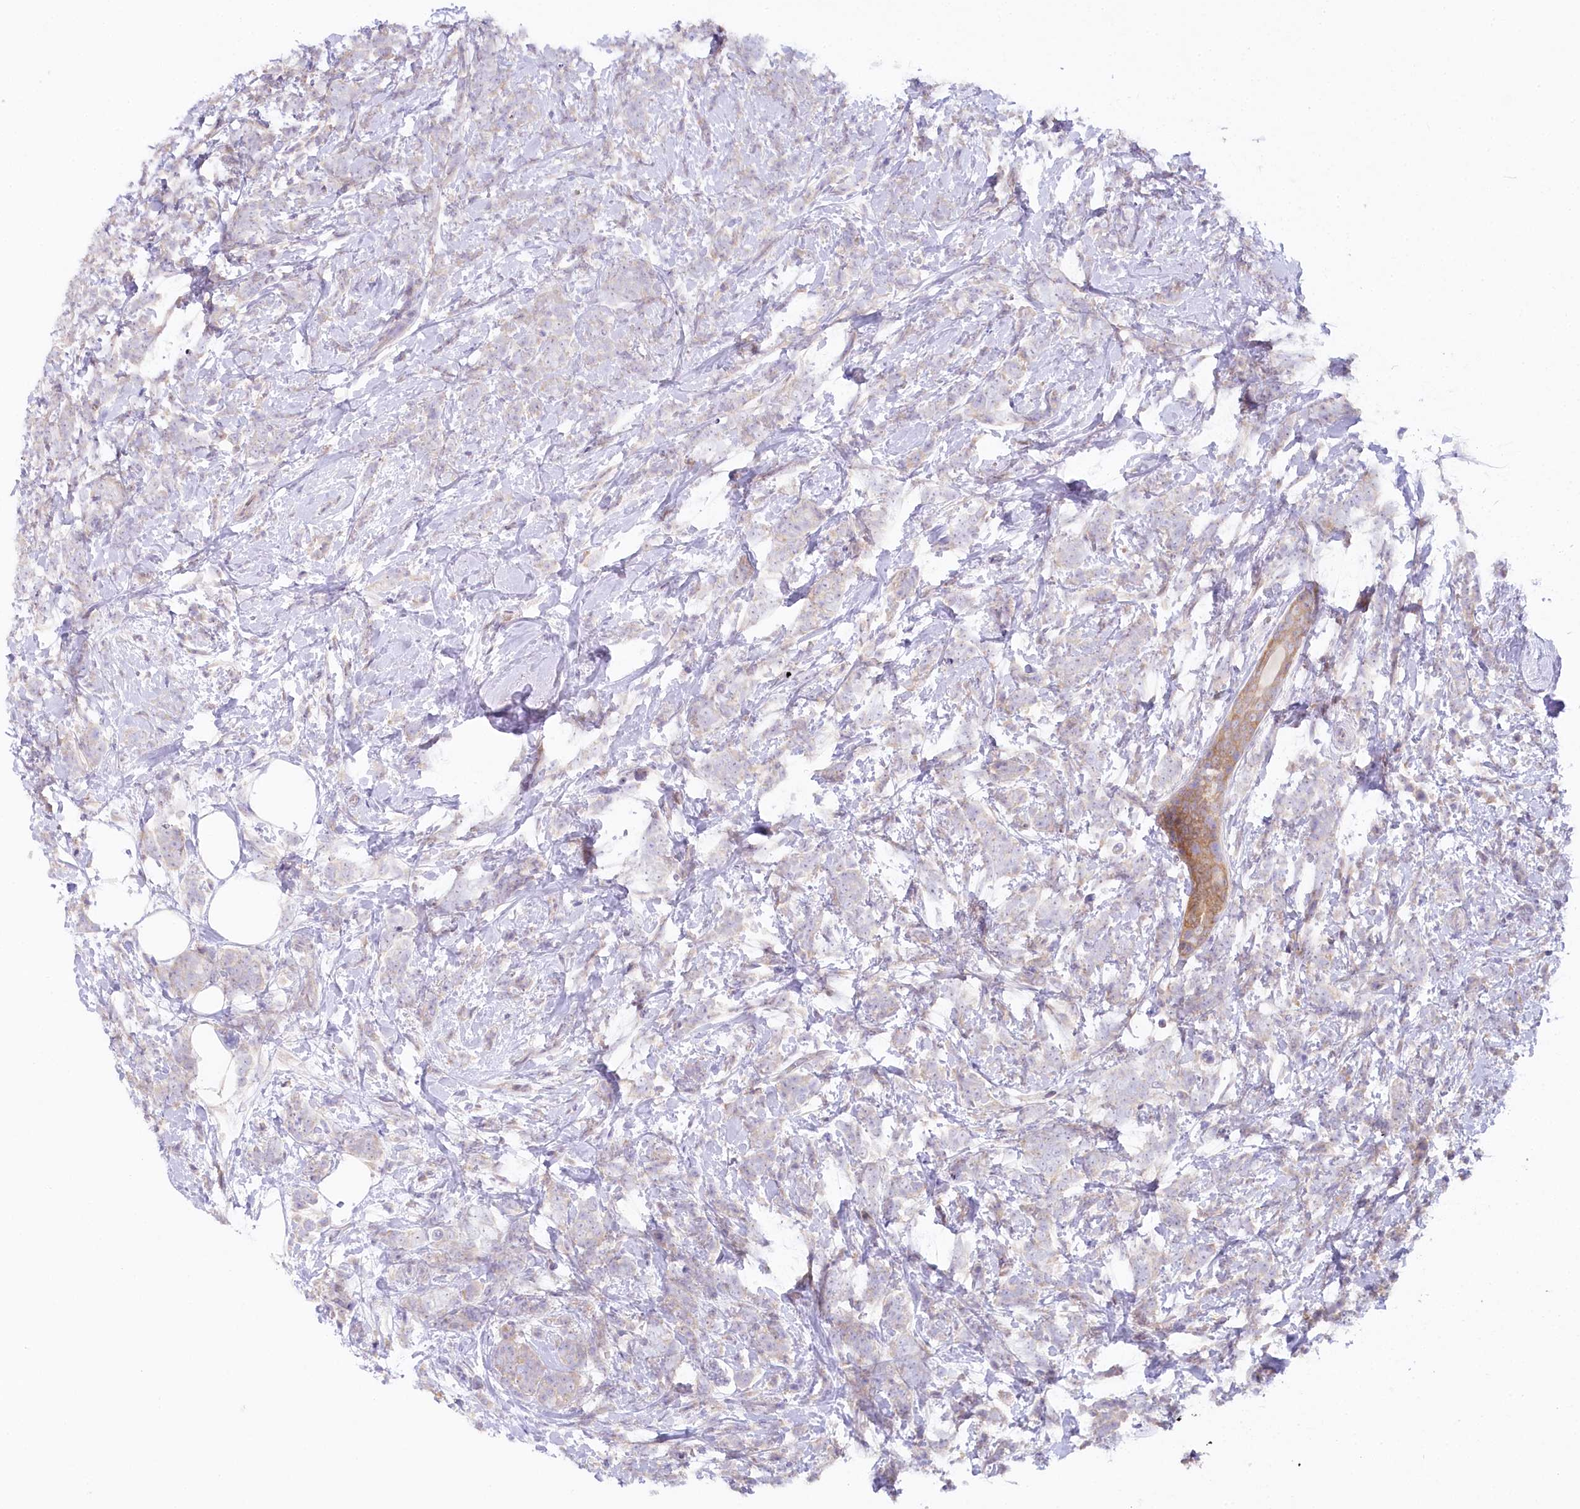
{"staining": {"intensity": "weak", "quantity": "<25%", "location": "cytoplasmic/membranous"}, "tissue": "breast cancer", "cell_type": "Tumor cells", "image_type": "cancer", "snomed": [{"axis": "morphology", "description": "Lobular carcinoma"}, {"axis": "topography", "description": "Breast"}], "caption": "This image is of lobular carcinoma (breast) stained with immunohistochemistry to label a protein in brown with the nuclei are counter-stained blue. There is no expression in tumor cells. (Immunohistochemistry (ihc), brightfield microscopy, high magnification).", "gene": "MYOZ1", "patient": {"sex": "female", "age": 58}}